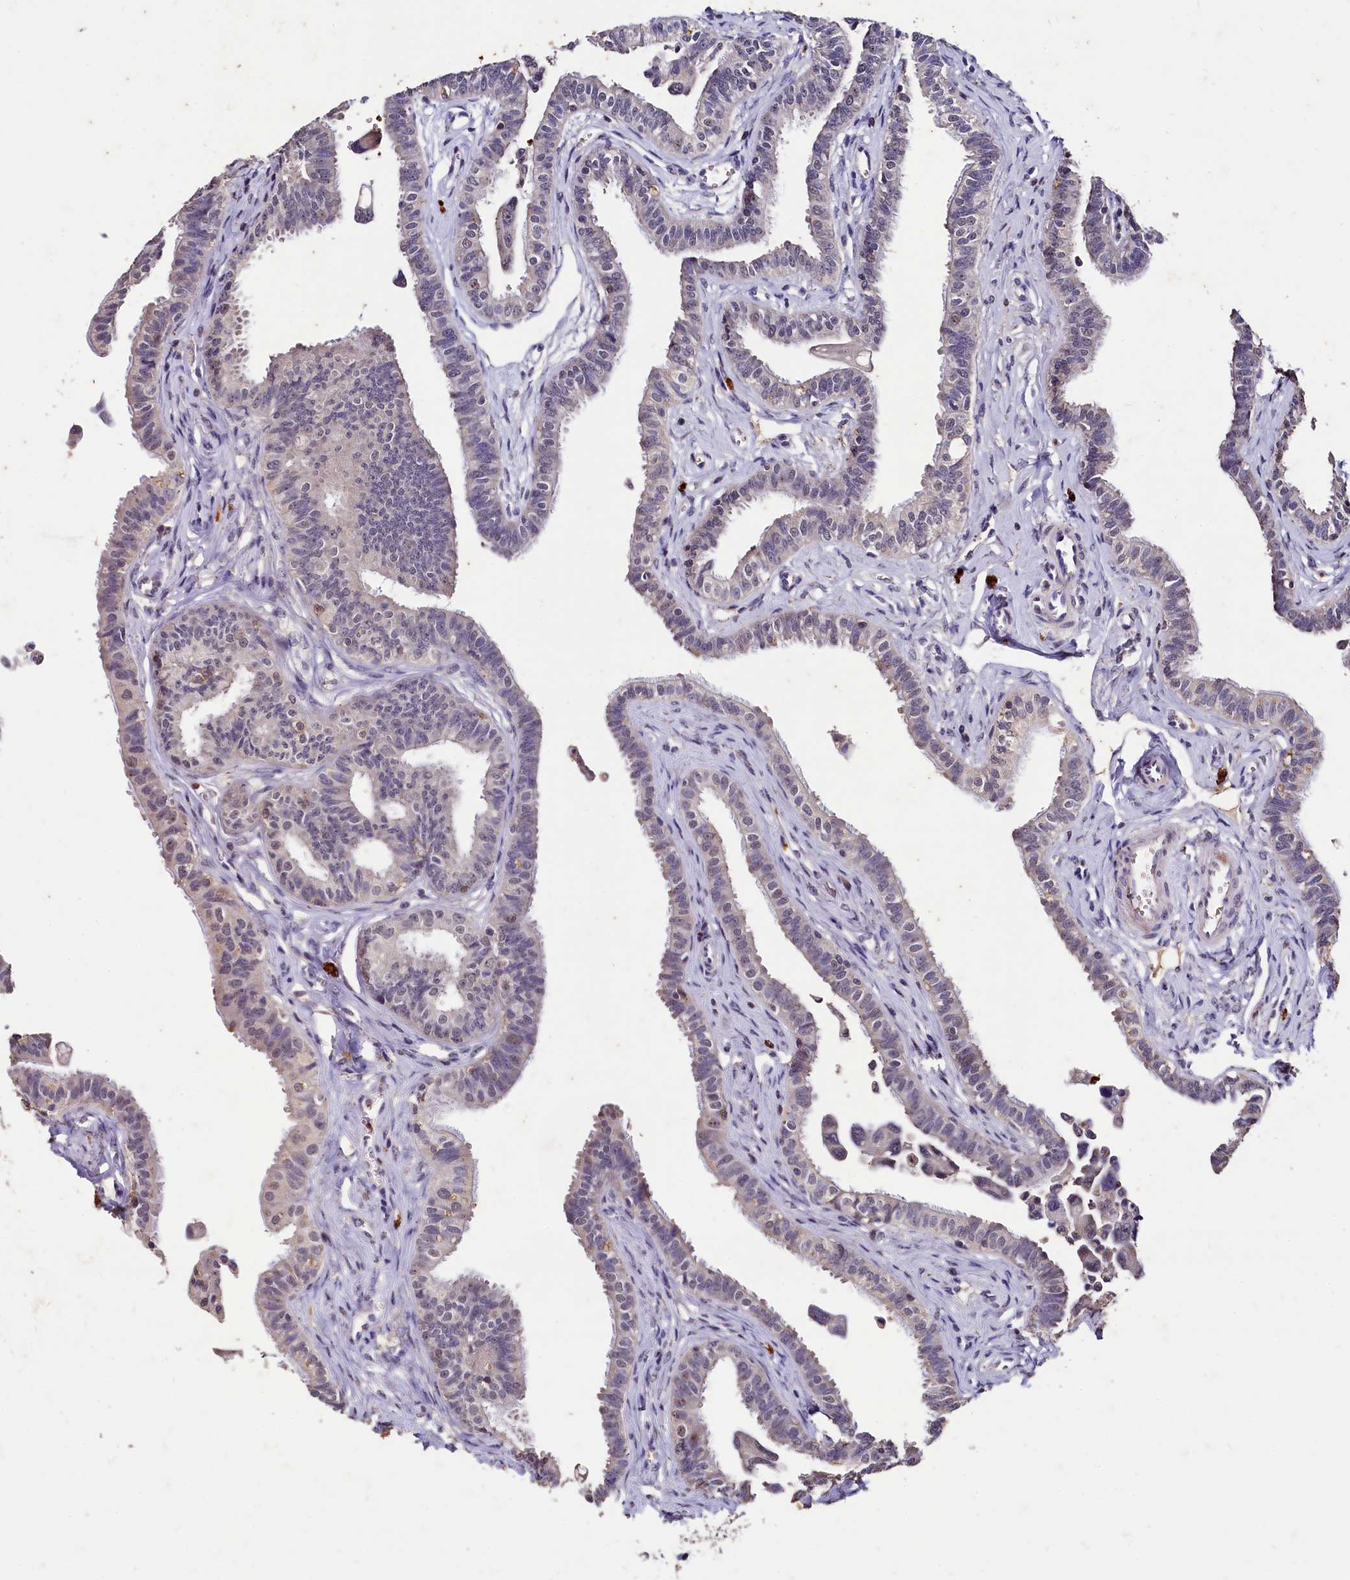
{"staining": {"intensity": "negative", "quantity": "none", "location": "none"}, "tissue": "fallopian tube", "cell_type": "Glandular cells", "image_type": "normal", "snomed": [{"axis": "morphology", "description": "Normal tissue, NOS"}, {"axis": "morphology", "description": "Carcinoma, NOS"}, {"axis": "topography", "description": "Fallopian tube"}, {"axis": "topography", "description": "Ovary"}], "caption": "The histopathology image displays no significant positivity in glandular cells of fallopian tube.", "gene": "CSTPP1", "patient": {"sex": "female", "age": 59}}